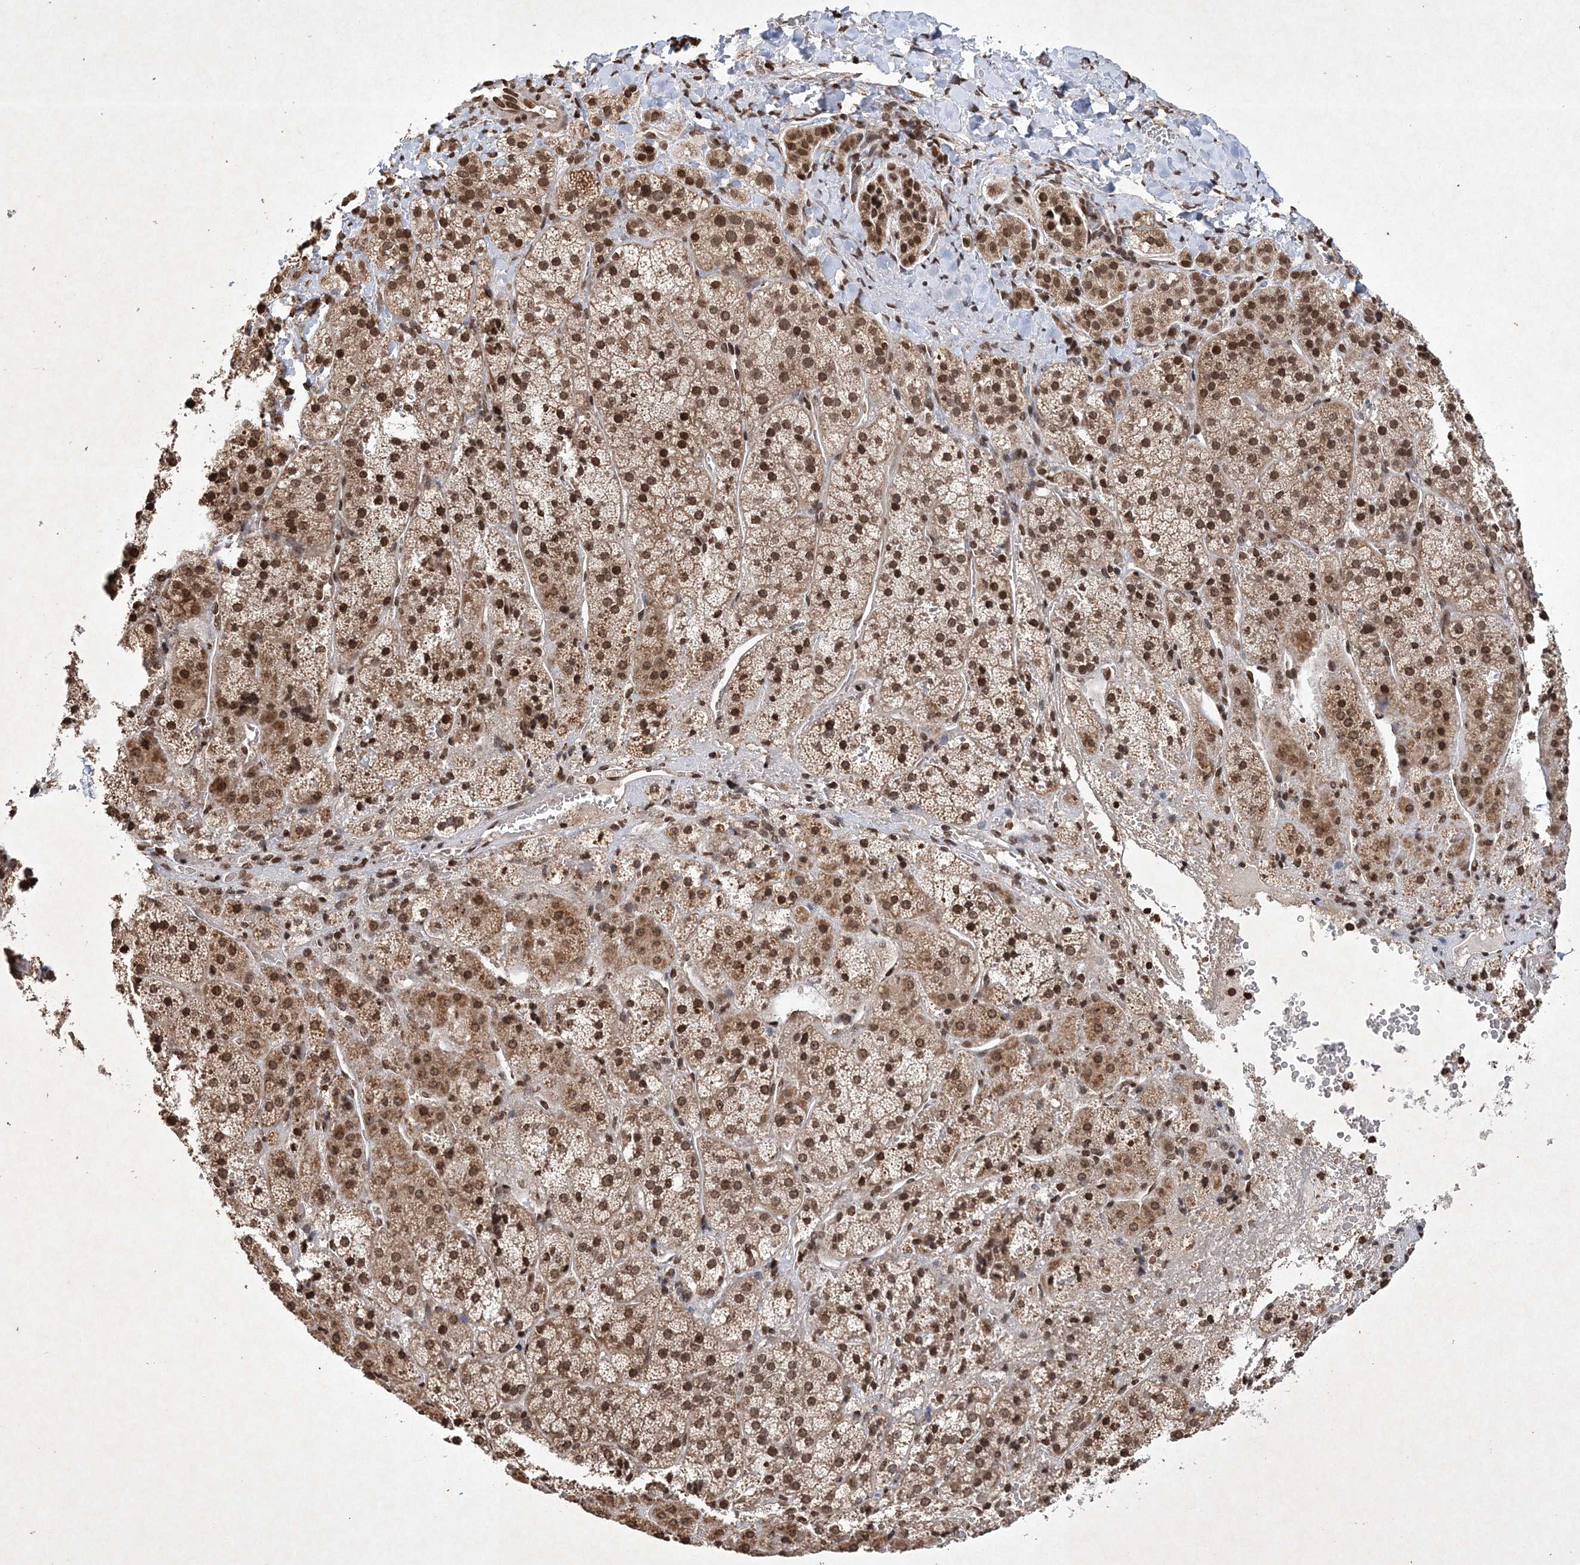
{"staining": {"intensity": "moderate", "quantity": ">75%", "location": "cytoplasmic/membranous,nuclear"}, "tissue": "adrenal gland", "cell_type": "Glandular cells", "image_type": "normal", "snomed": [{"axis": "morphology", "description": "Normal tissue, NOS"}, {"axis": "topography", "description": "Adrenal gland"}], "caption": "Glandular cells display medium levels of moderate cytoplasmic/membranous,nuclear positivity in approximately >75% of cells in benign human adrenal gland.", "gene": "NEDD9", "patient": {"sex": "female", "age": 44}}